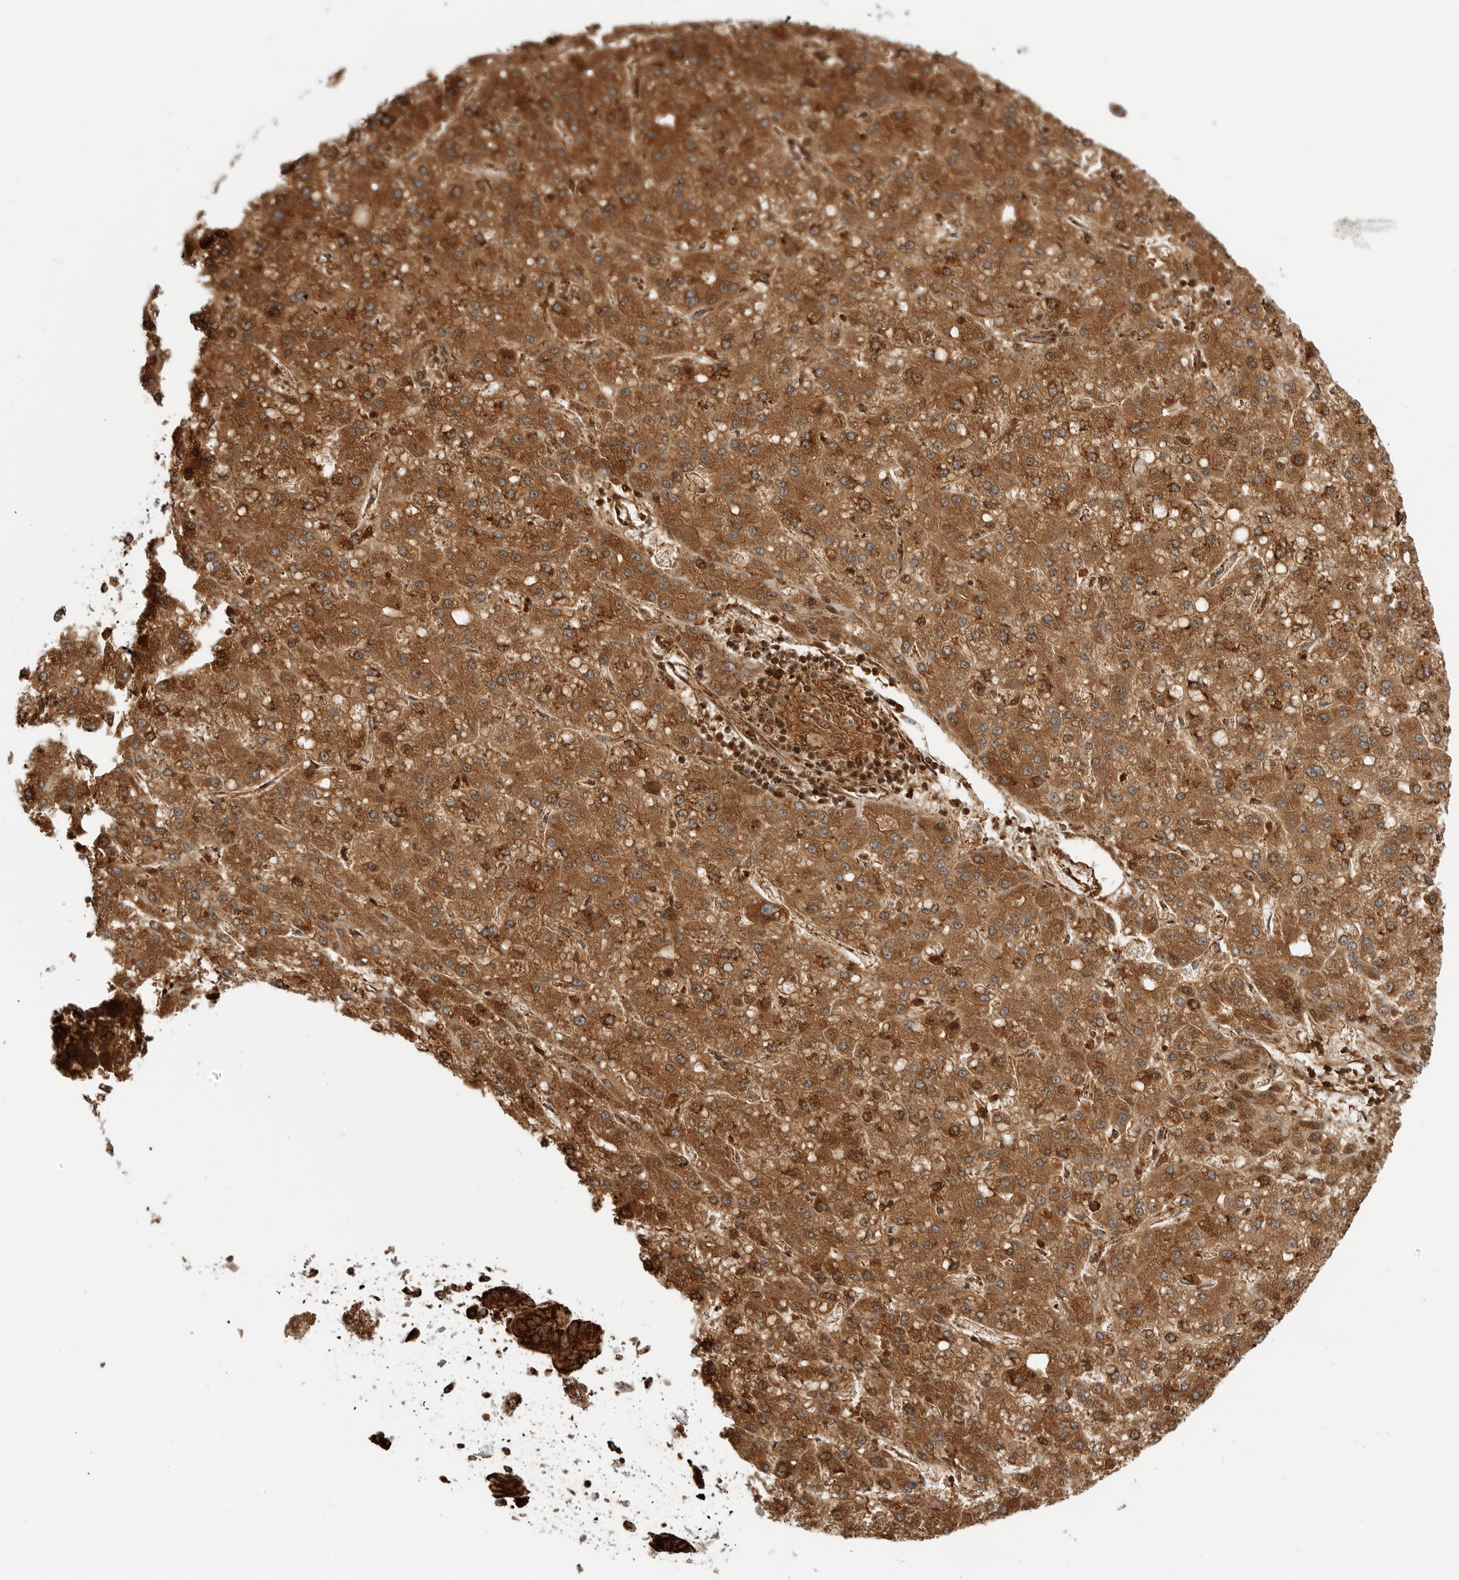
{"staining": {"intensity": "strong", "quantity": ">75%", "location": "cytoplasmic/membranous"}, "tissue": "liver cancer", "cell_type": "Tumor cells", "image_type": "cancer", "snomed": [{"axis": "morphology", "description": "Carcinoma, Hepatocellular, NOS"}, {"axis": "topography", "description": "Liver"}], "caption": "IHC of hepatocellular carcinoma (liver) displays high levels of strong cytoplasmic/membranous expression in approximately >75% of tumor cells. (DAB (3,3'-diaminobenzidine) IHC, brown staining for protein, blue staining for nuclei).", "gene": "BMP2K", "patient": {"sex": "male", "age": 67}}